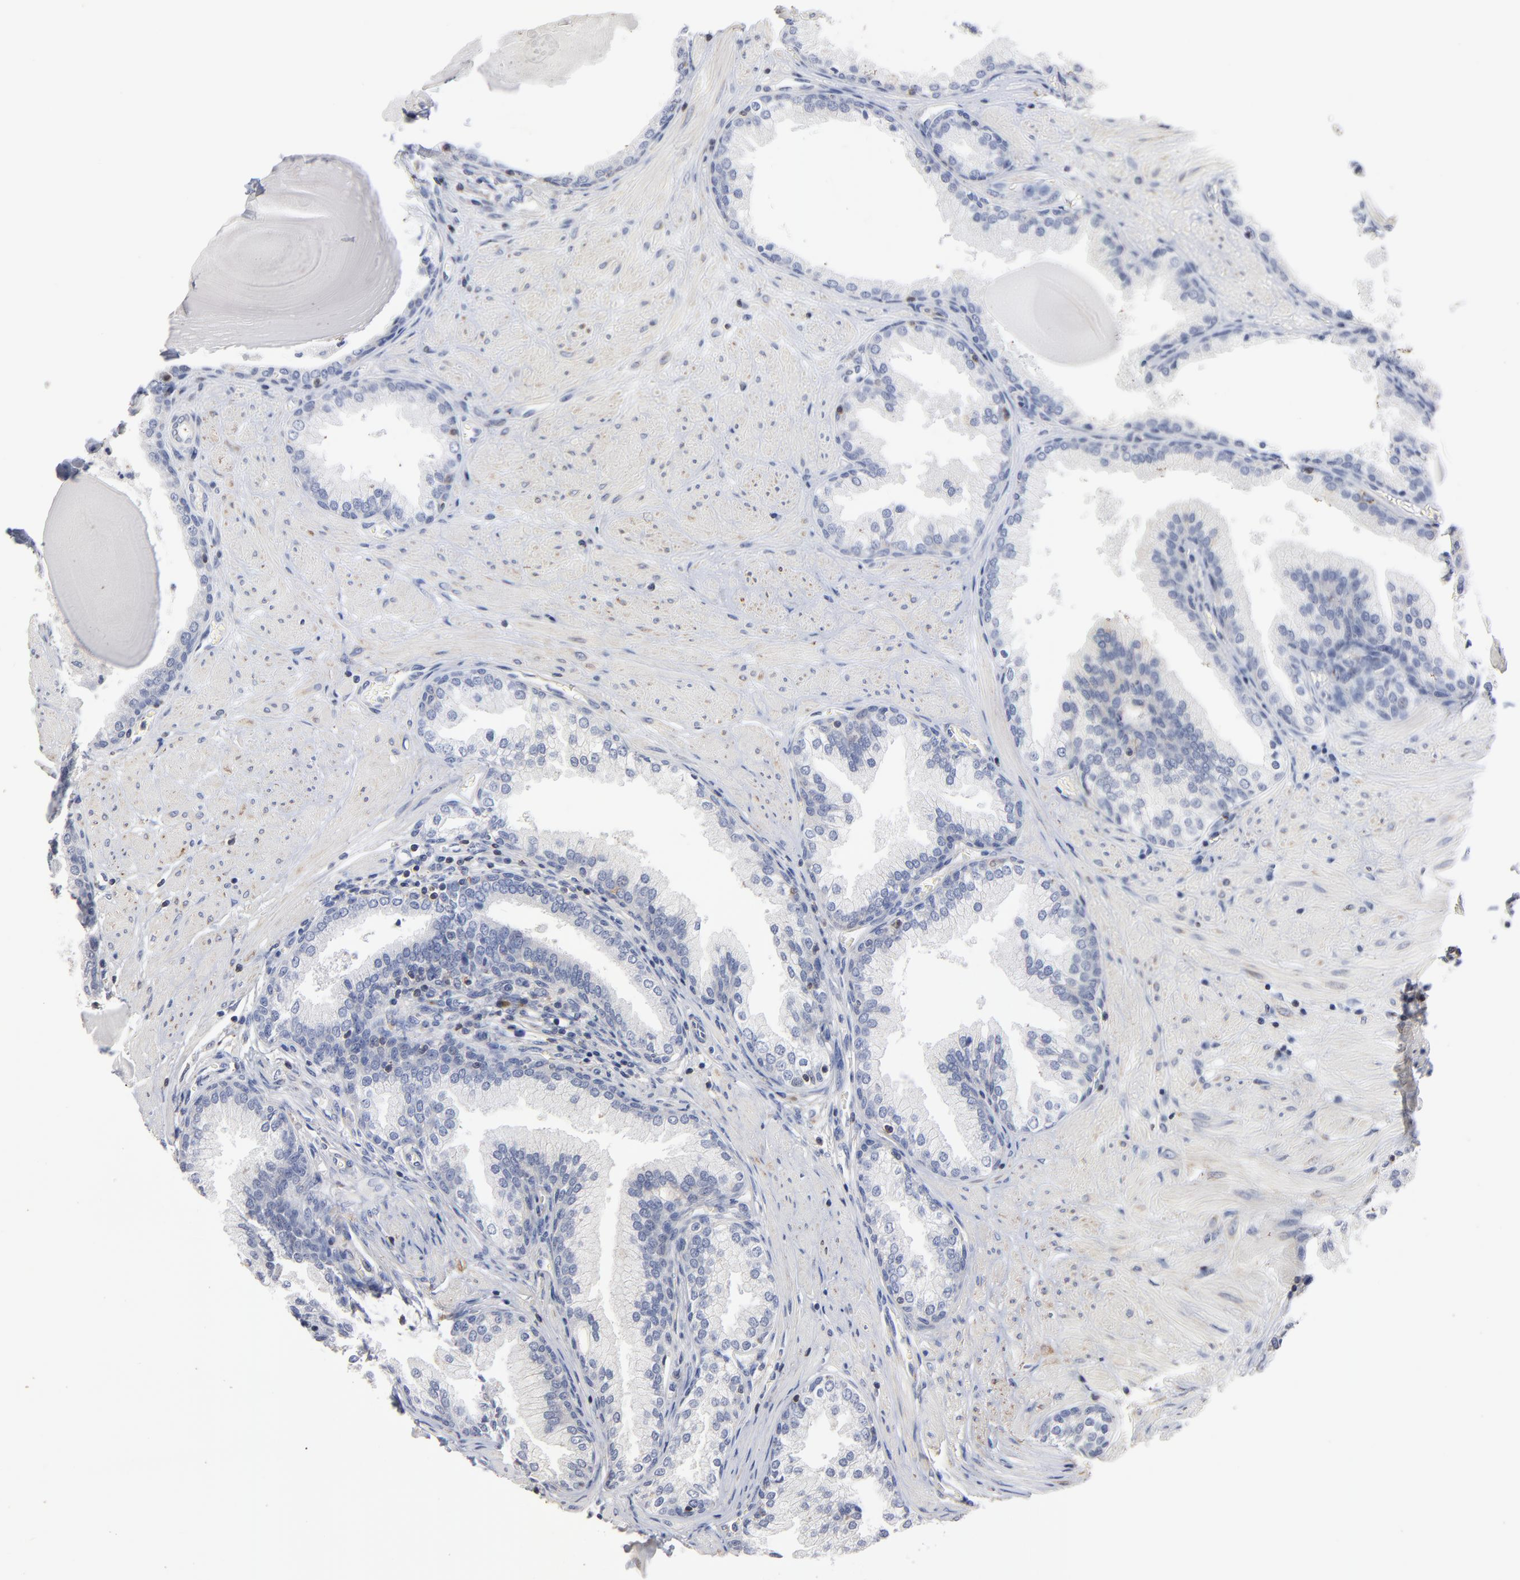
{"staining": {"intensity": "negative", "quantity": "none", "location": "none"}, "tissue": "prostate", "cell_type": "Glandular cells", "image_type": "normal", "snomed": [{"axis": "morphology", "description": "Normal tissue, NOS"}, {"axis": "topography", "description": "Prostate"}], "caption": "The histopathology image demonstrates no staining of glandular cells in normal prostate.", "gene": "PDLIM2", "patient": {"sex": "male", "age": 51}}